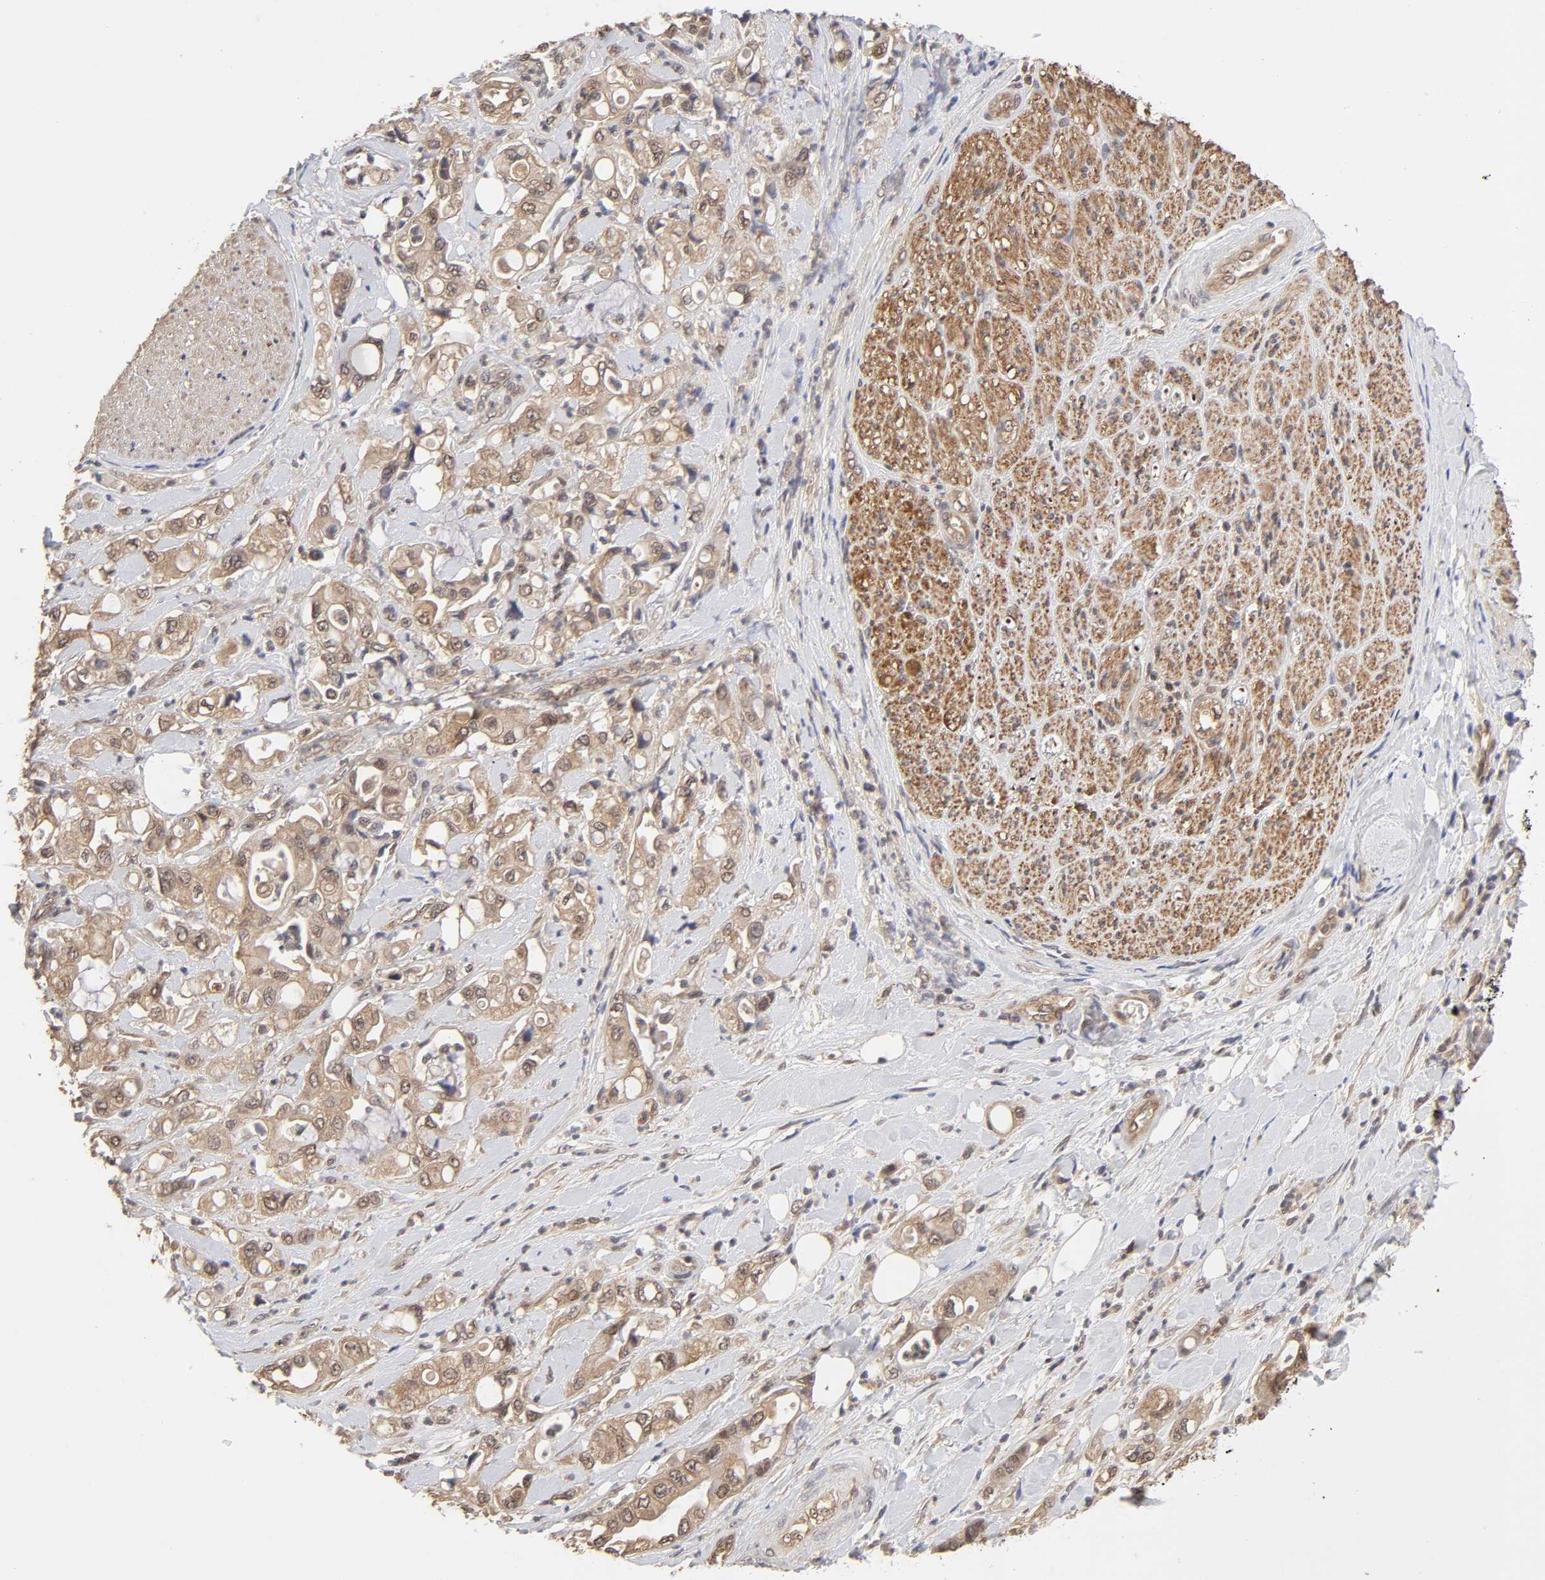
{"staining": {"intensity": "moderate", "quantity": ">75%", "location": "cytoplasmic/membranous"}, "tissue": "pancreatic cancer", "cell_type": "Tumor cells", "image_type": "cancer", "snomed": [{"axis": "morphology", "description": "Adenocarcinoma, NOS"}, {"axis": "topography", "description": "Pancreas"}], "caption": "Protein analysis of pancreatic adenocarcinoma tissue reveals moderate cytoplasmic/membranous positivity in approximately >75% of tumor cells. (brown staining indicates protein expression, while blue staining denotes nuclei).", "gene": "MAPK1", "patient": {"sex": "male", "age": 70}}